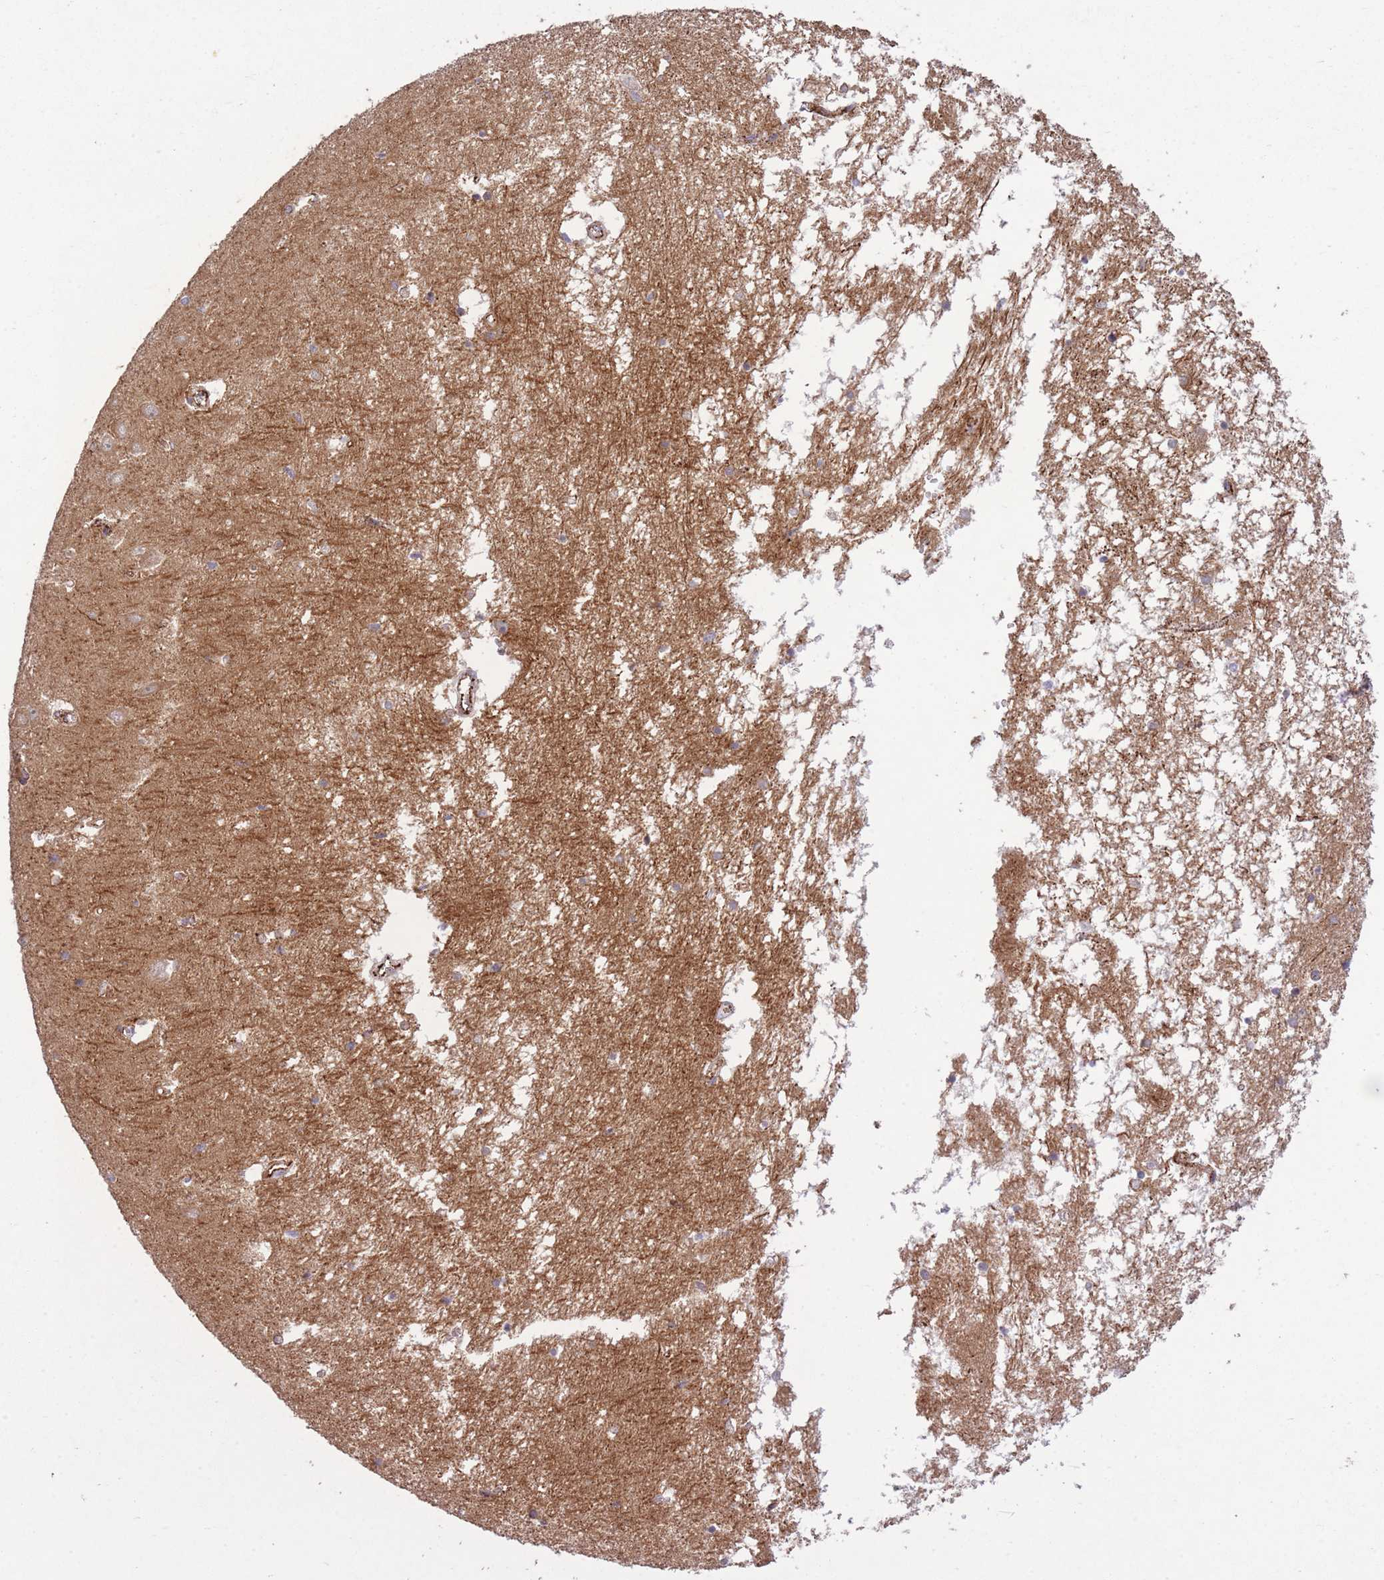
{"staining": {"intensity": "moderate", "quantity": "<25%", "location": "cytoplasmic/membranous,nuclear"}, "tissue": "hippocampus", "cell_type": "Glial cells", "image_type": "normal", "snomed": [{"axis": "morphology", "description": "Normal tissue, NOS"}, {"axis": "topography", "description": "Hippocampus"}], "caption": "Protein staining demonstrates moderate cytoplasmic/membranous,nuclear positivity in approximately <25% of glial cells in normal hippocampus. The staining is performed using DAB brown chromogen to label protein expression. The nuclei are counter-stained blue using hematoxylin.", "gene": "CISH", "patient": {"sex": "male", "age": 70}}